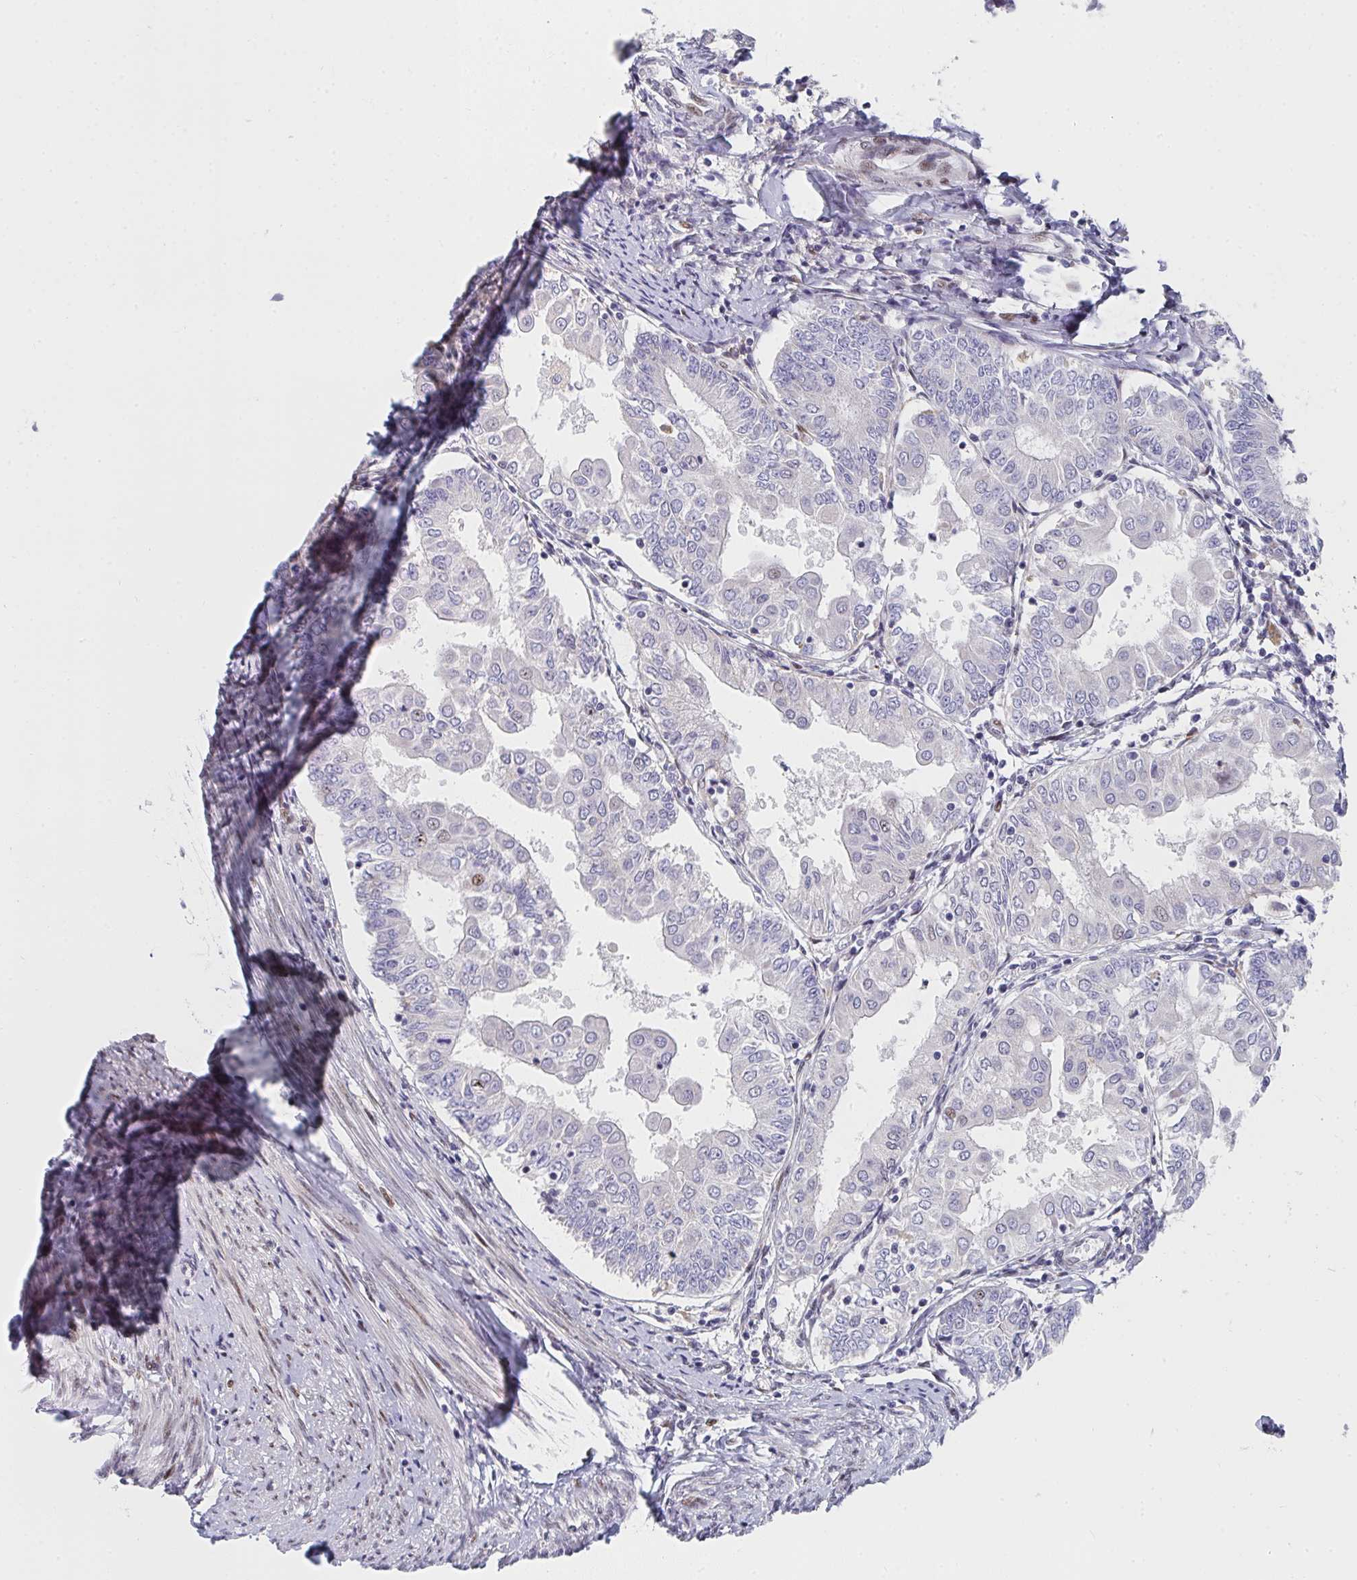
{"staining": {"intensity": "moderate", "quantity": "<25%", "location": "nuclear"}, "tissue": "endometrial cancer", "cell_type": "Tumor cells", "image_type": "cancer", "snomed": [{"axis": "morphology", "description": "Adenocarcinoma, NOS"}, {"axis": "topography", "description": "Endometrium"}], "caption": "Endometrial cancer (adenocarcinoma) stained with a brown dye displays moderate nuclear positive expression in about <25% of tumor cells.", "gene": "ZIC3", "patient": {"sex": "female", "age": 68}}